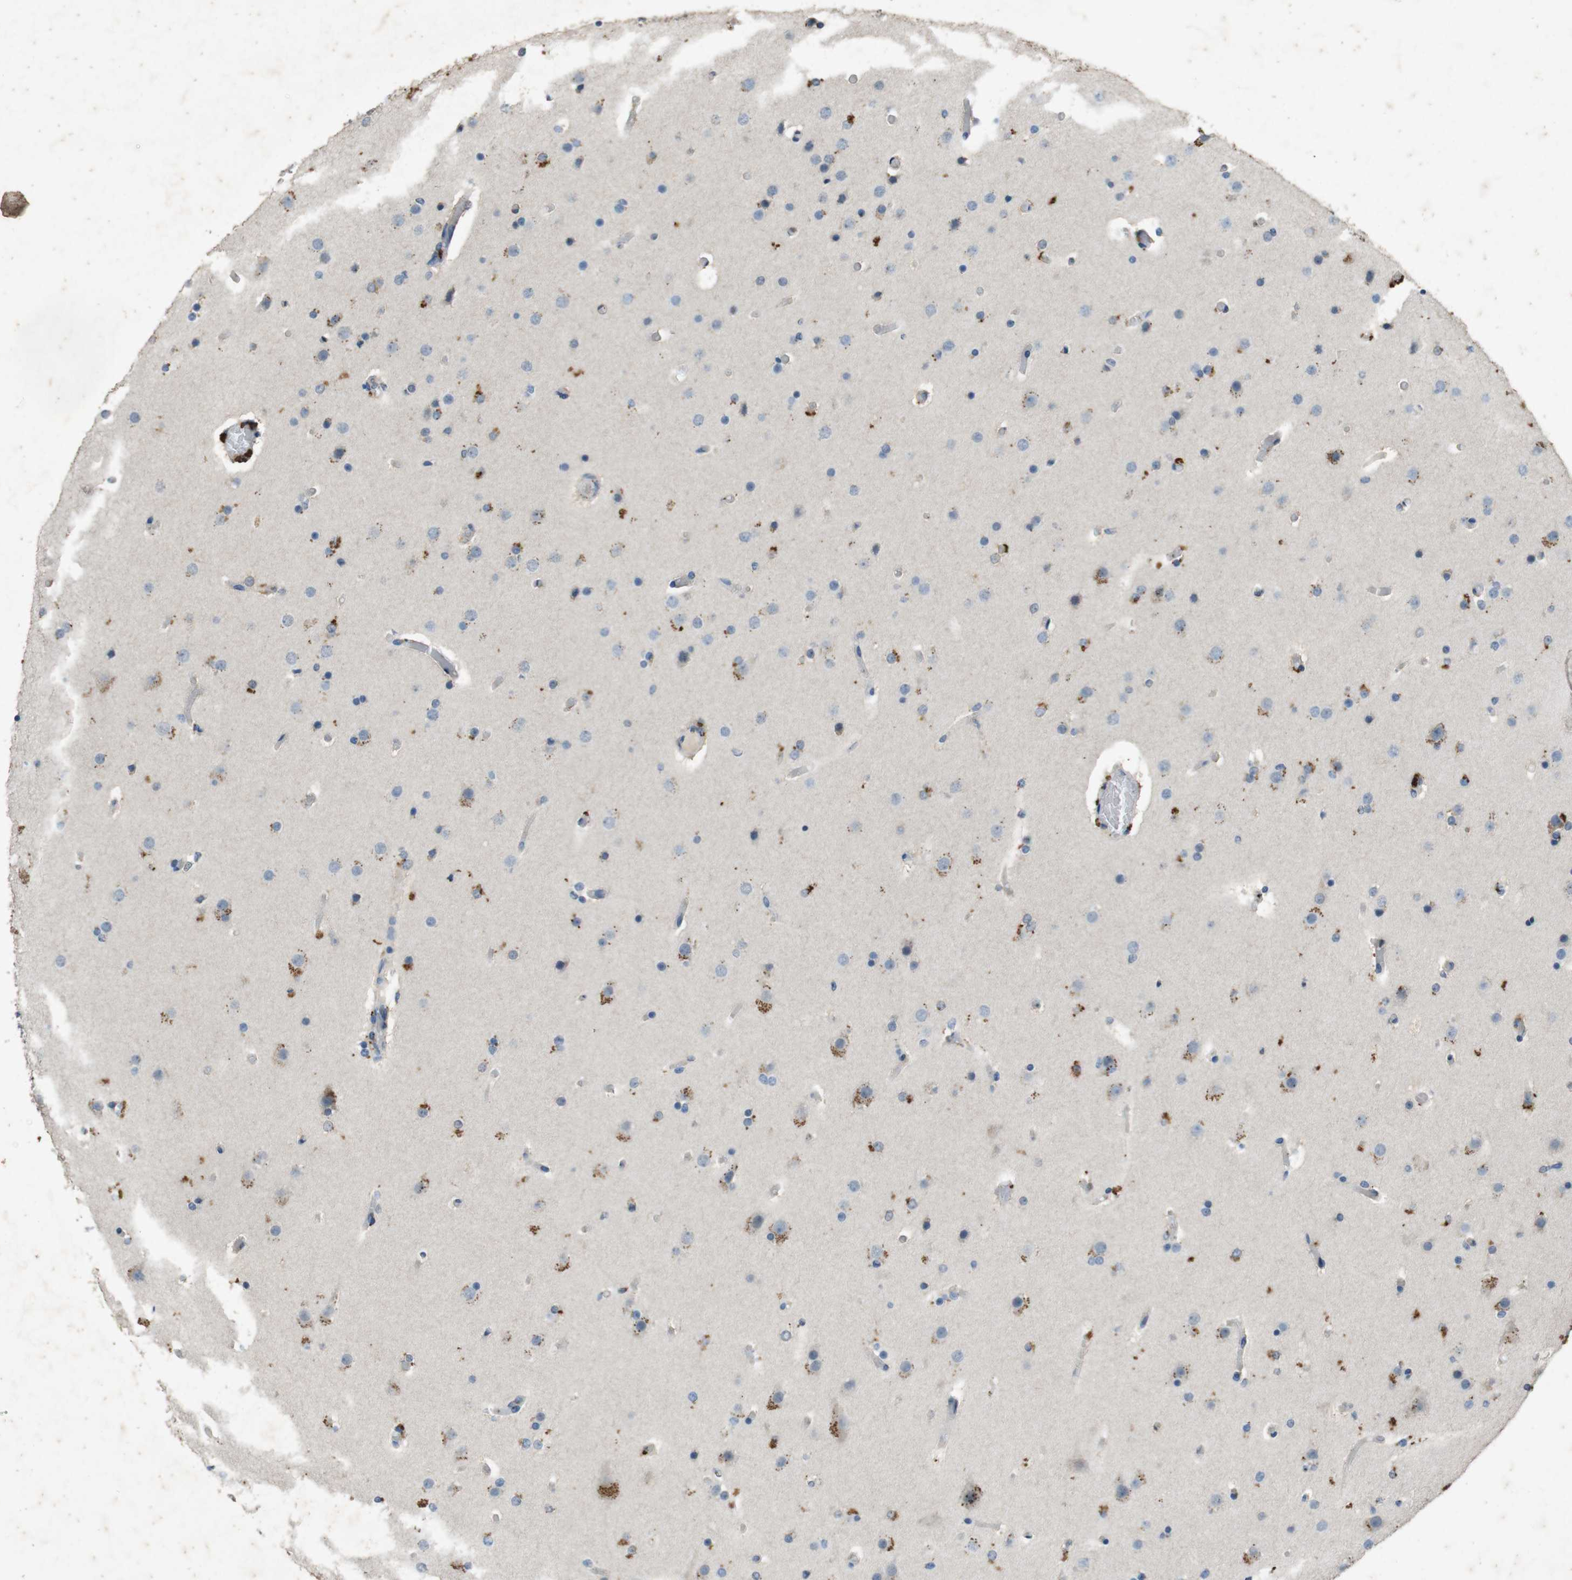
{"staining": {"intensity": "negative", "quantity": "none", "location": "none"}, "tissue": "glioma", "cell_type": "Tumor cells", "image_type": "cancer", "snomed": [{"axis": "morphology", "description": "Glioma, malignant, High grade"}, {"axis": "topography", "description": "Cerebral cortex"}], "caption": "Photomicrograph shows no protein expression in tumor cells of glioma tissue.", "gene": "STBD1", "patient": {"sex": "female", "age": 36}}